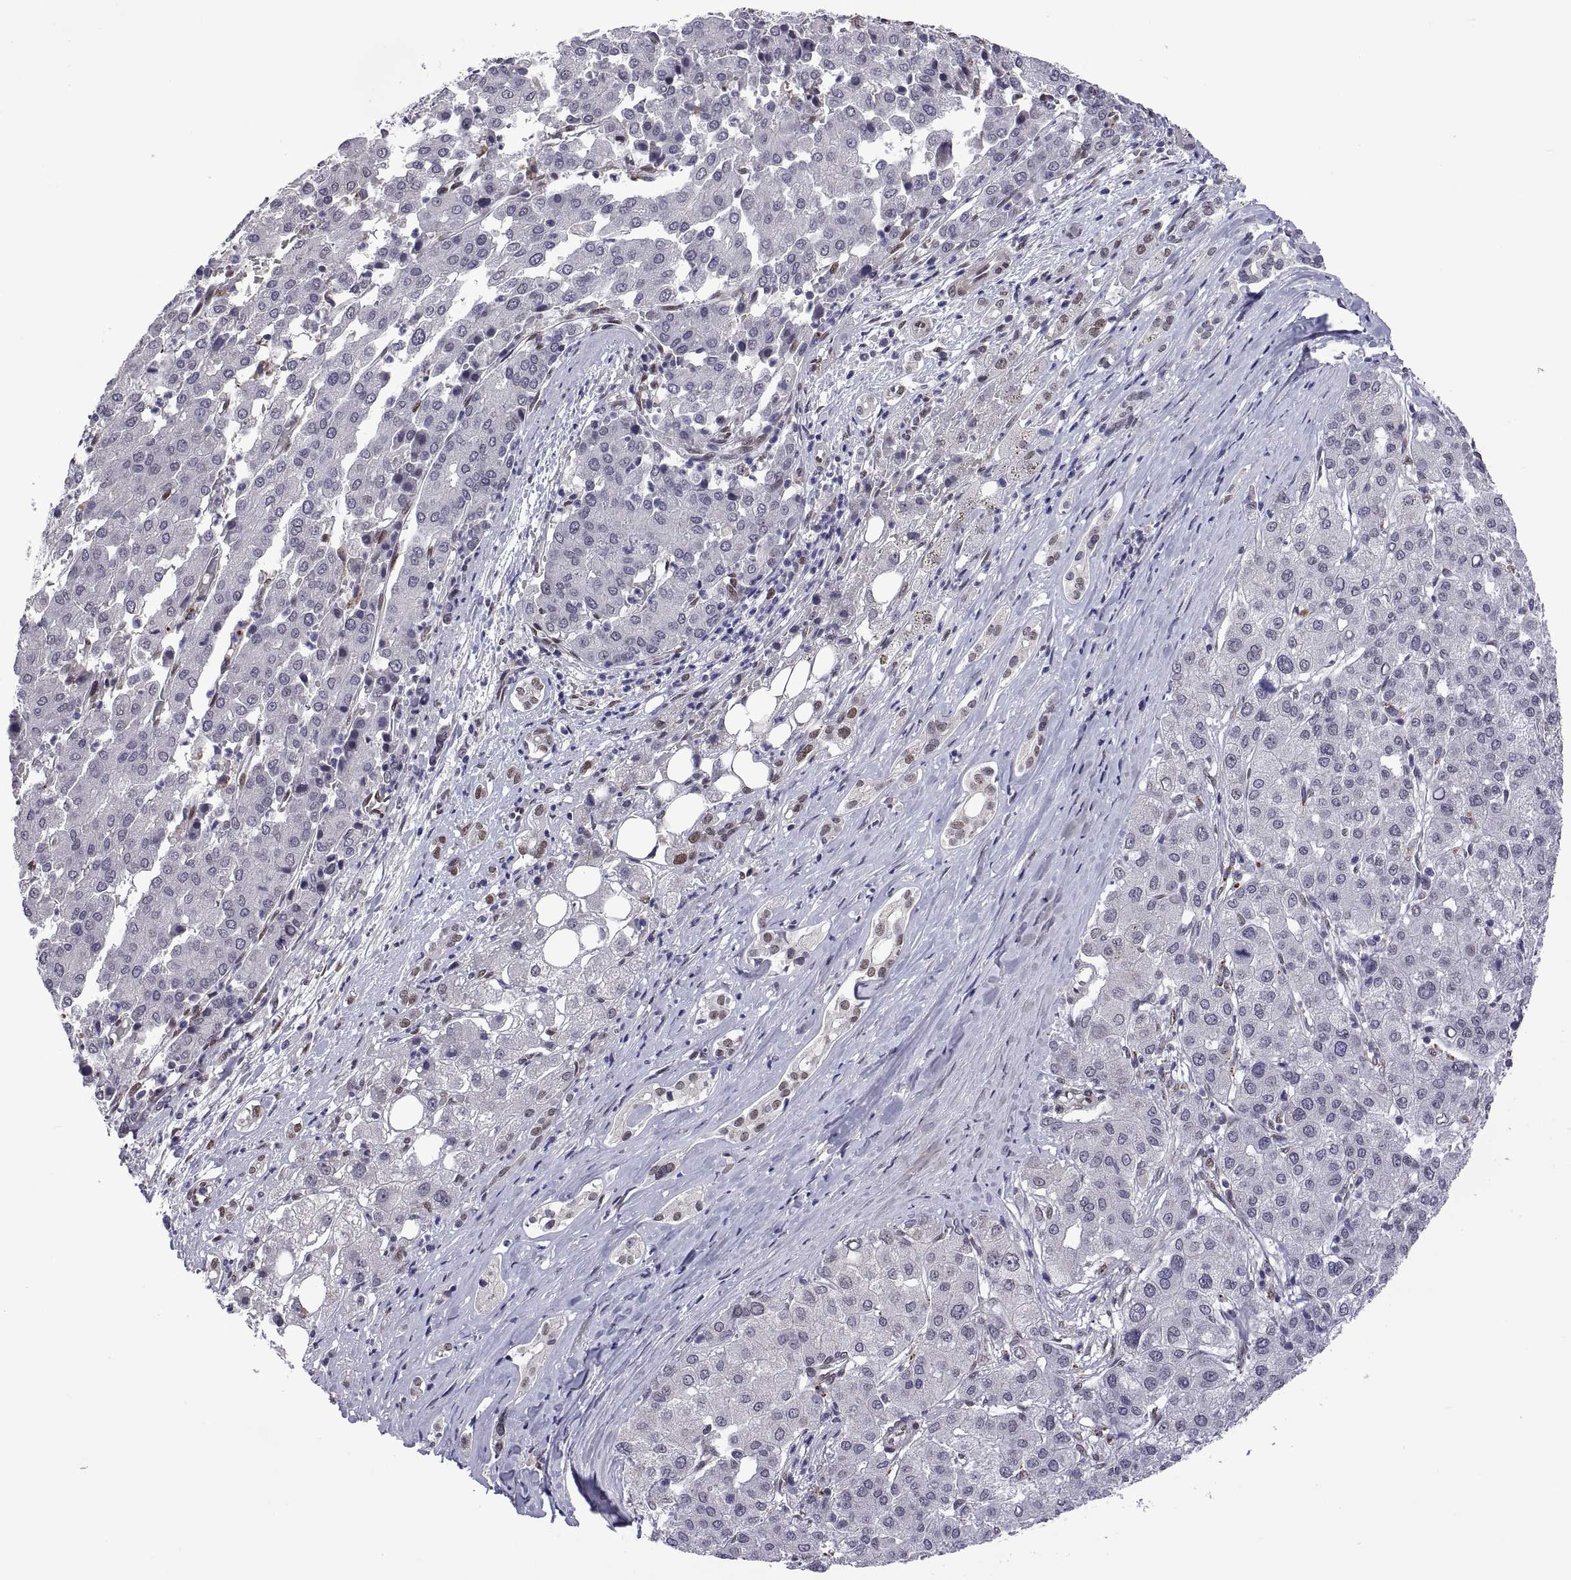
{"staining": {"intensity": "negative", "quantity": "none", "location": "none"}, "tissue": "liver cancer", "cell_type": "Tumor cells", "image_type": "cancer", "snomed": [{"axis": "morphology", "description": "Carcinoma, Hepatocellular, NOS"}, {"axis": "topography", "description": "Liver"}], "caption": "Micrograph shows no protein expression in tumor cells of liver cancer (hepatocellular carcinoma) tissue.", "gene": "NR4A1", "patient": {"sex": "male", "age": 65}}